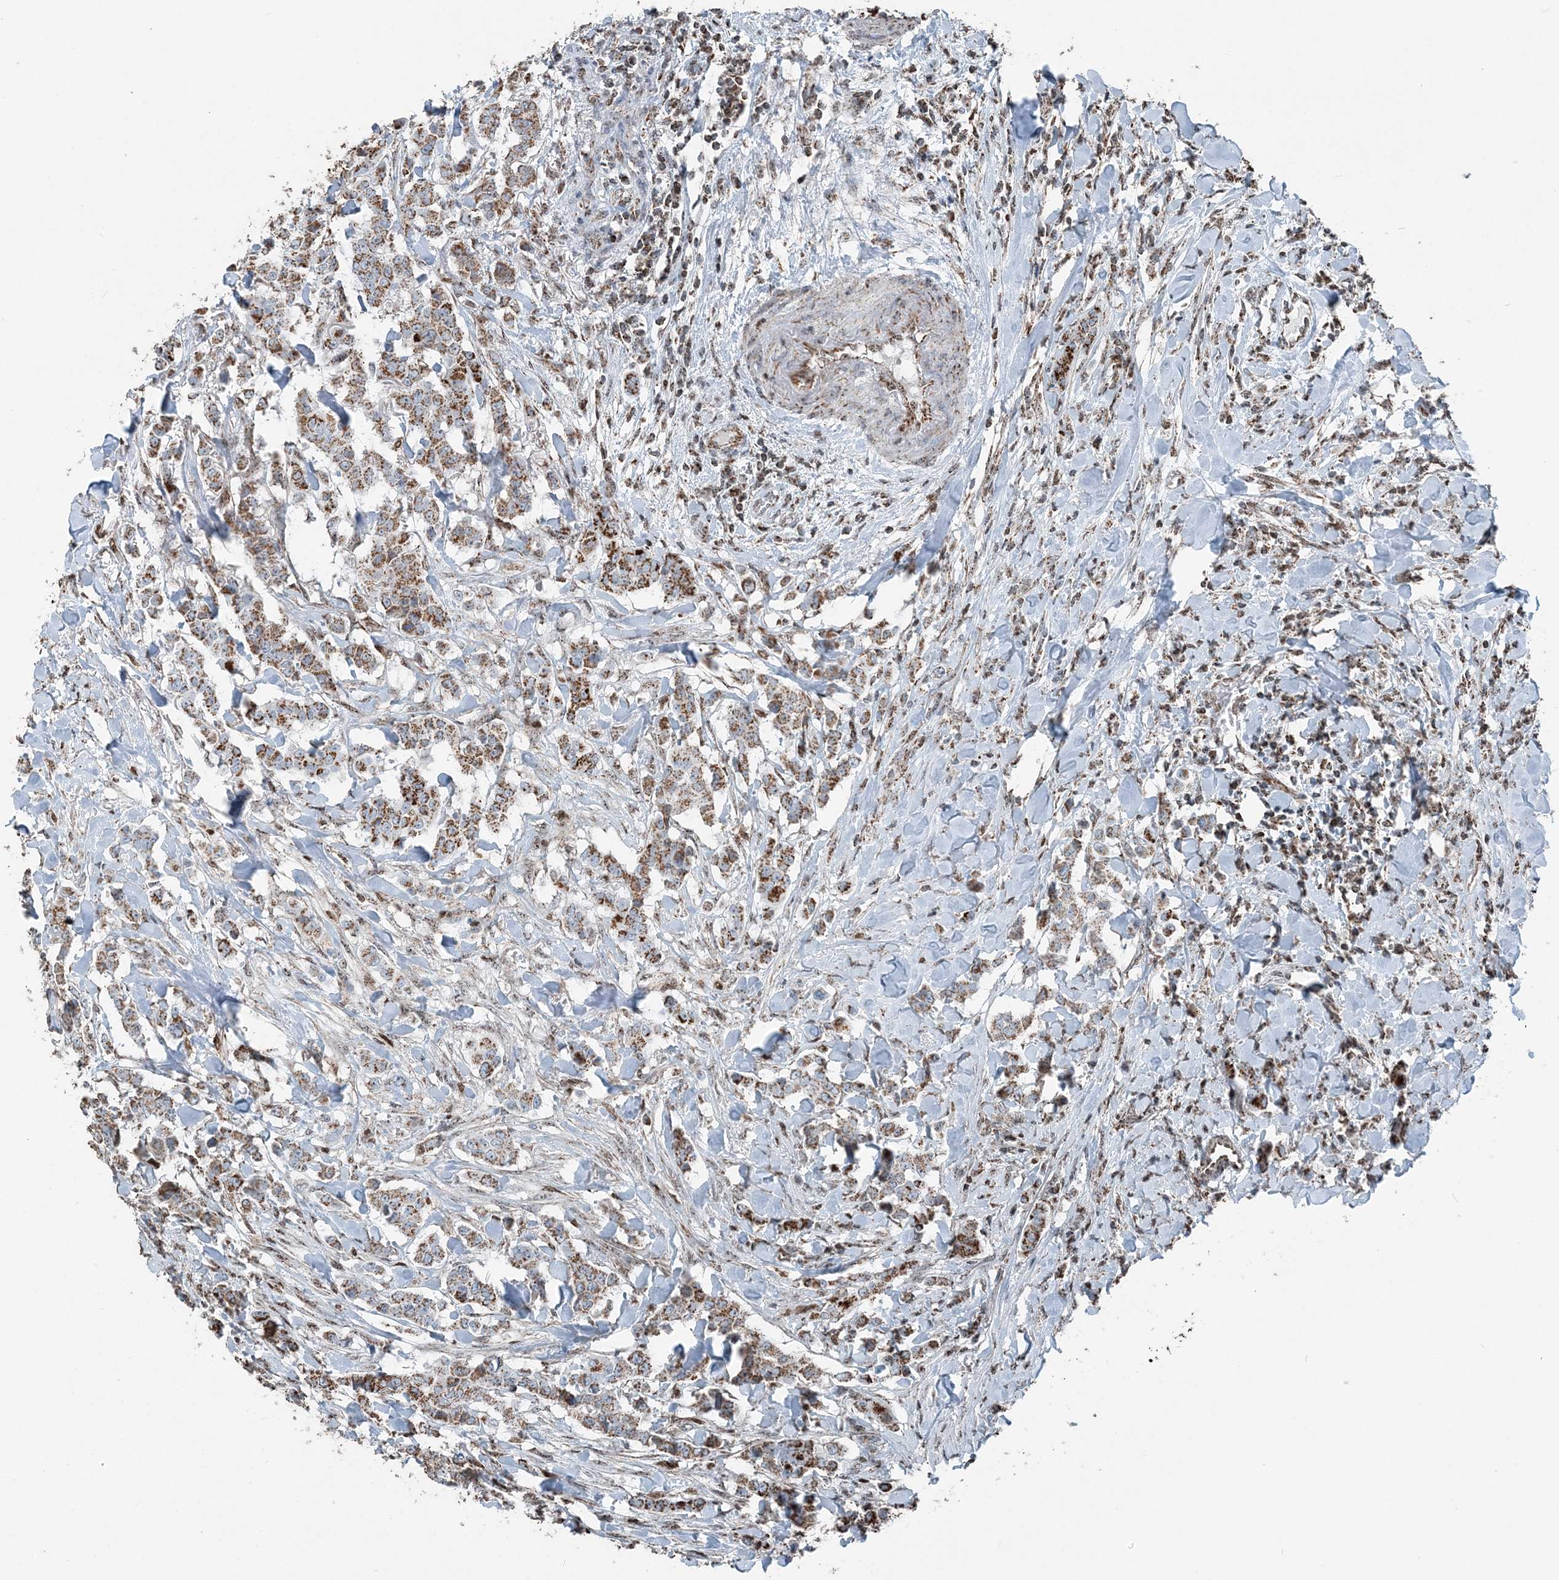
{"staining": {"intensity": "strong", "quantity": ">75%", "location": "cytoplasmic/membranous"}, "tissue": "breast cancer", "cell_type": "Tumor cells", "image_type": "cancer", "snomed": [{"axis": "morphology", "description": "Duct carcinoma"}, {"axis": "topography", "description": "Breast"}], "caption": "Brown immunohistochemical staining in breast infiltrating ductal carcinoma exhibits strong cytoplasmic/membranous staining in approximately >75% of tumor cells.", "gene": "SUCLG1", "patient": {"sex": "female", "age": 40}}